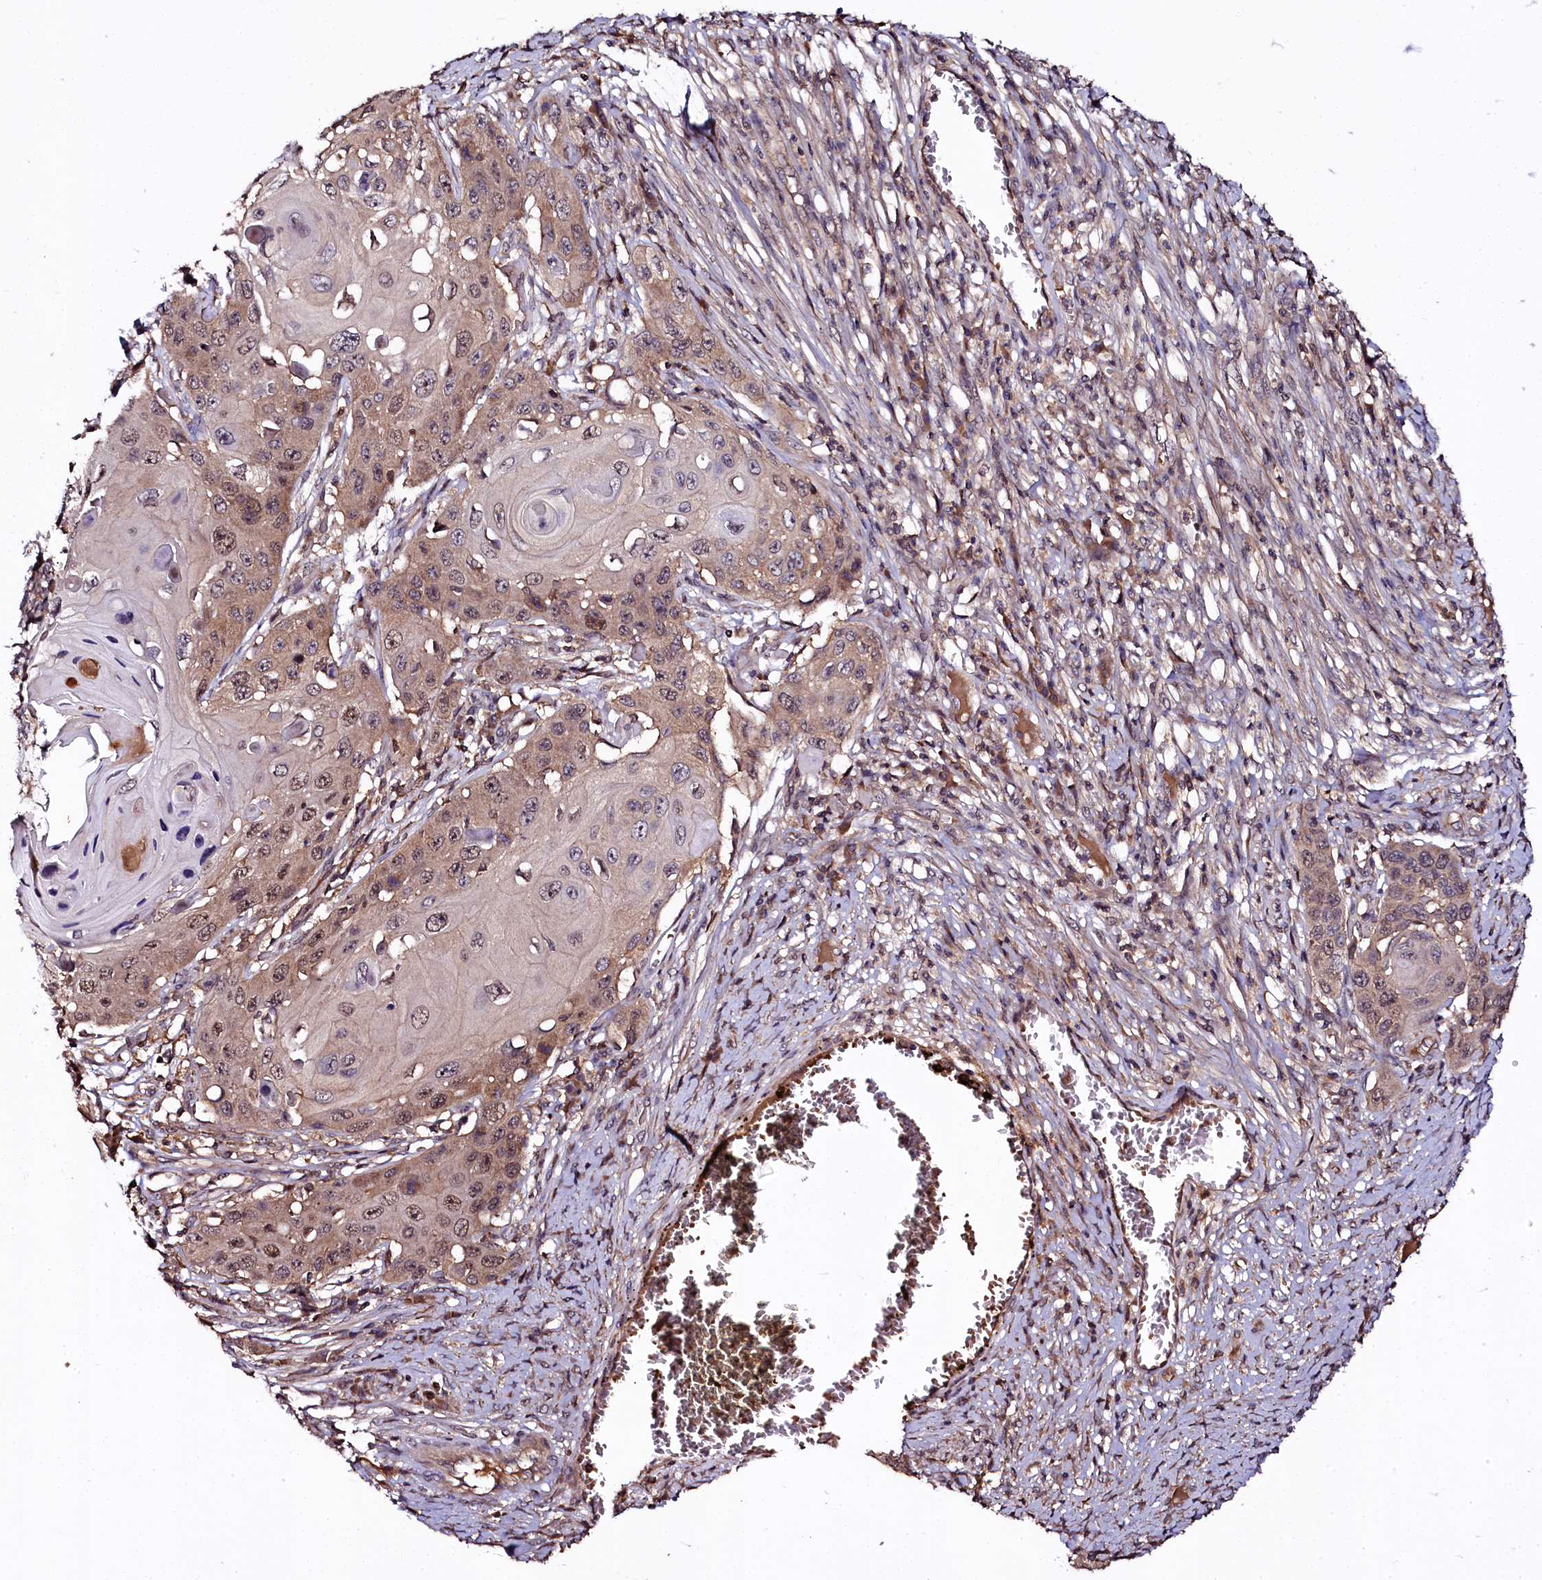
{"staining": {"intensity": "moderate", "quantity": "25%-75%", "location": "cytoplasmic/membranous,nuclear"}, "tissue": "skin cancer", "cell_type": "Tumor cells", "image_type": "cancer", "snomed": [{"axis": "morphology", "description": "Squamous cell carcinoma, NOS"}, {"axis": "topography", "description": "Skin"}], "caption": "Skin cancer stained with a brown dye demonstrates moderate cytoplasmic/membranous and nuclear positive positivity in about 25%-75% of tumor cells.", "gene": "N4BP1", "patient": {"sex": "male", "age": 55}}